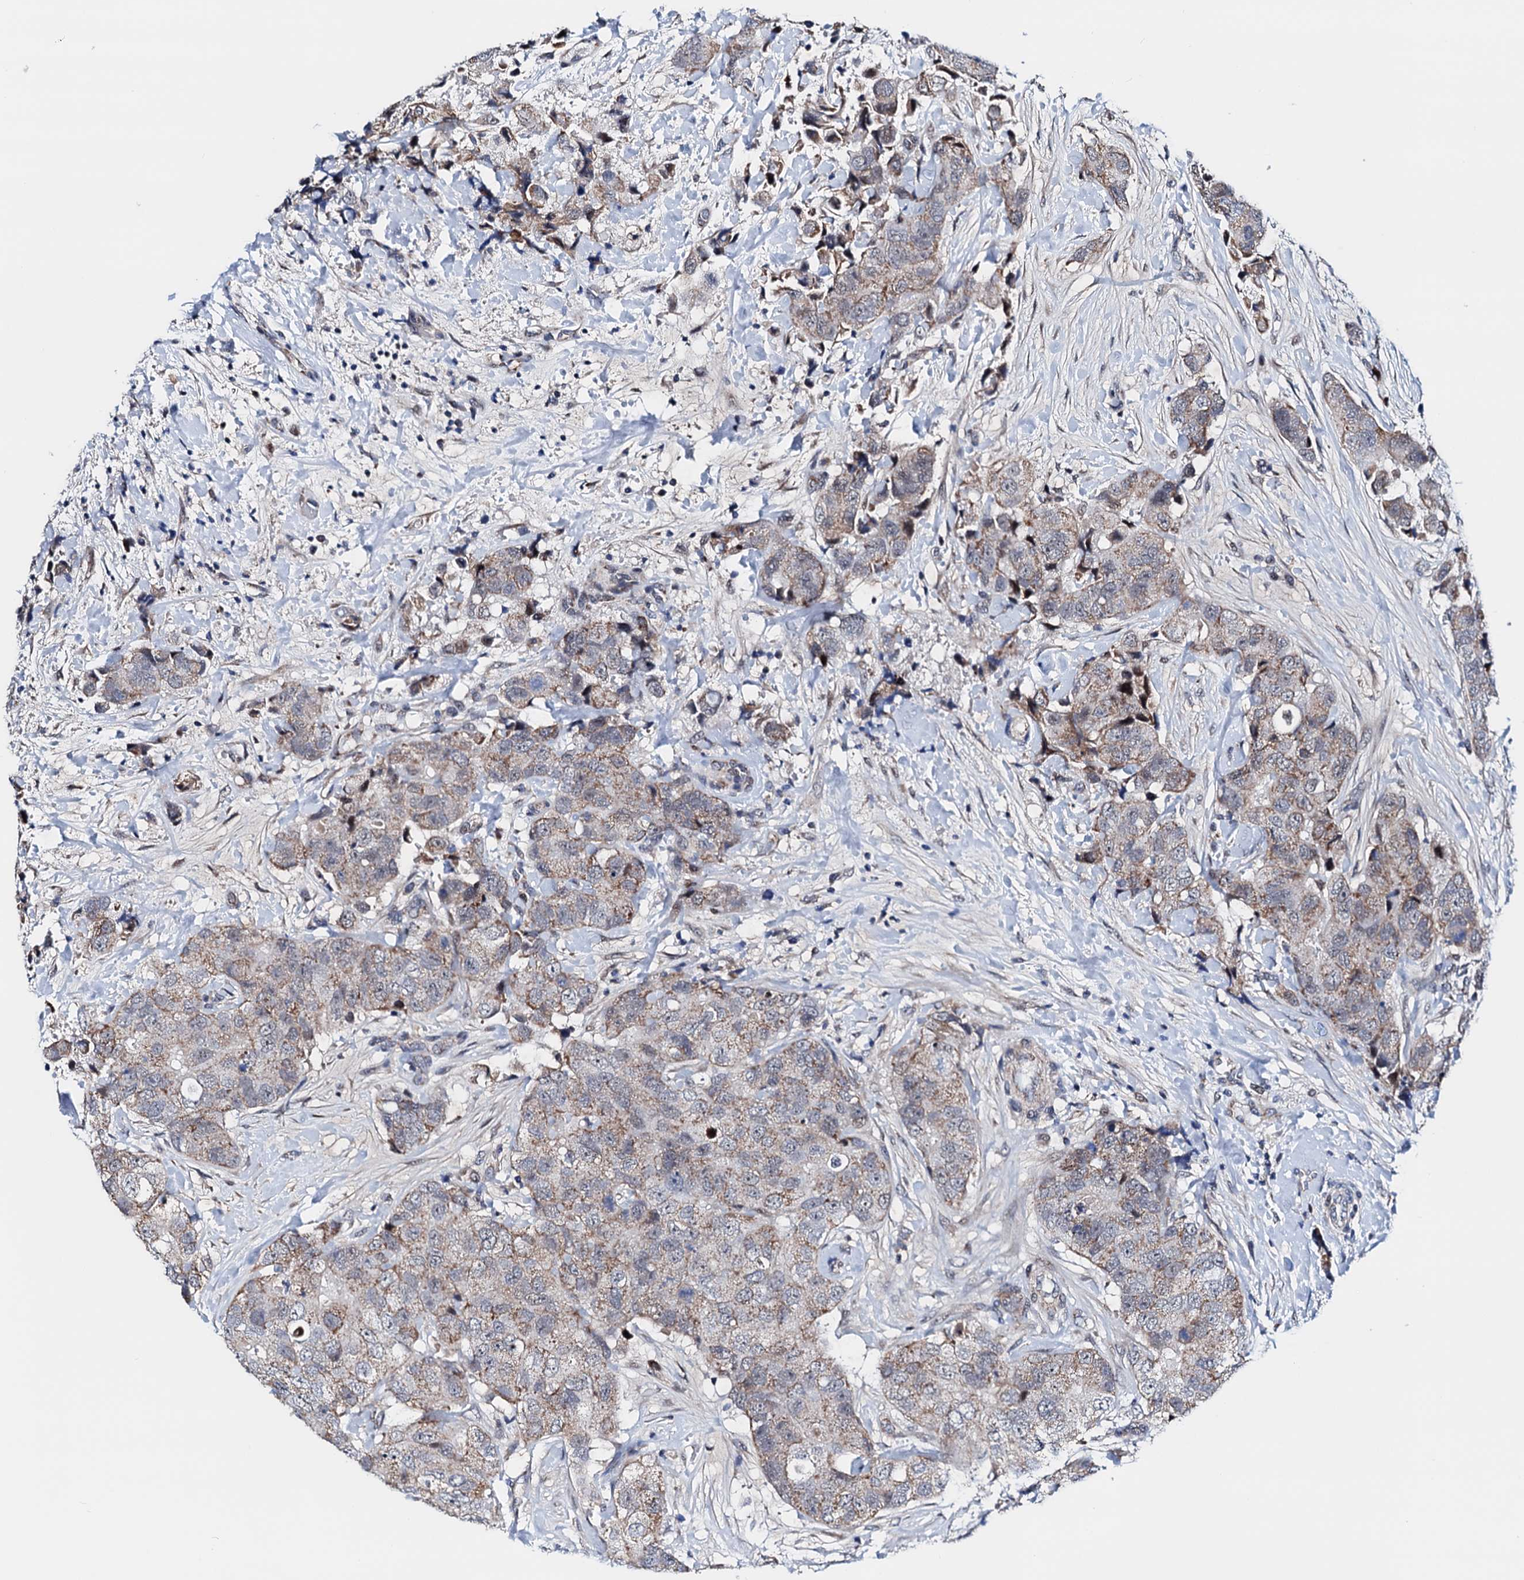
{"staining": {"intensity": "weak", "quantity": ">75%", "location": "cytoplasmic/membranous"}, "tissue": "breast cancer", "cell_type": "Tumor cells", "image_type": "cancer", "snomed": [{"axis": "morphology", "description": "Duct carcinoma"}, {"axis": "topography", "description": "Breast"}], "caption": "The photomicrograph reveals immunohistochemical staining of breast invasive ductal carcinoma. There is weak cytoplasmic/membranous positivity is identified in about >75% of tumor cells.", "gene": "COA4", "patient": {"sex": "female", "age": 62}}